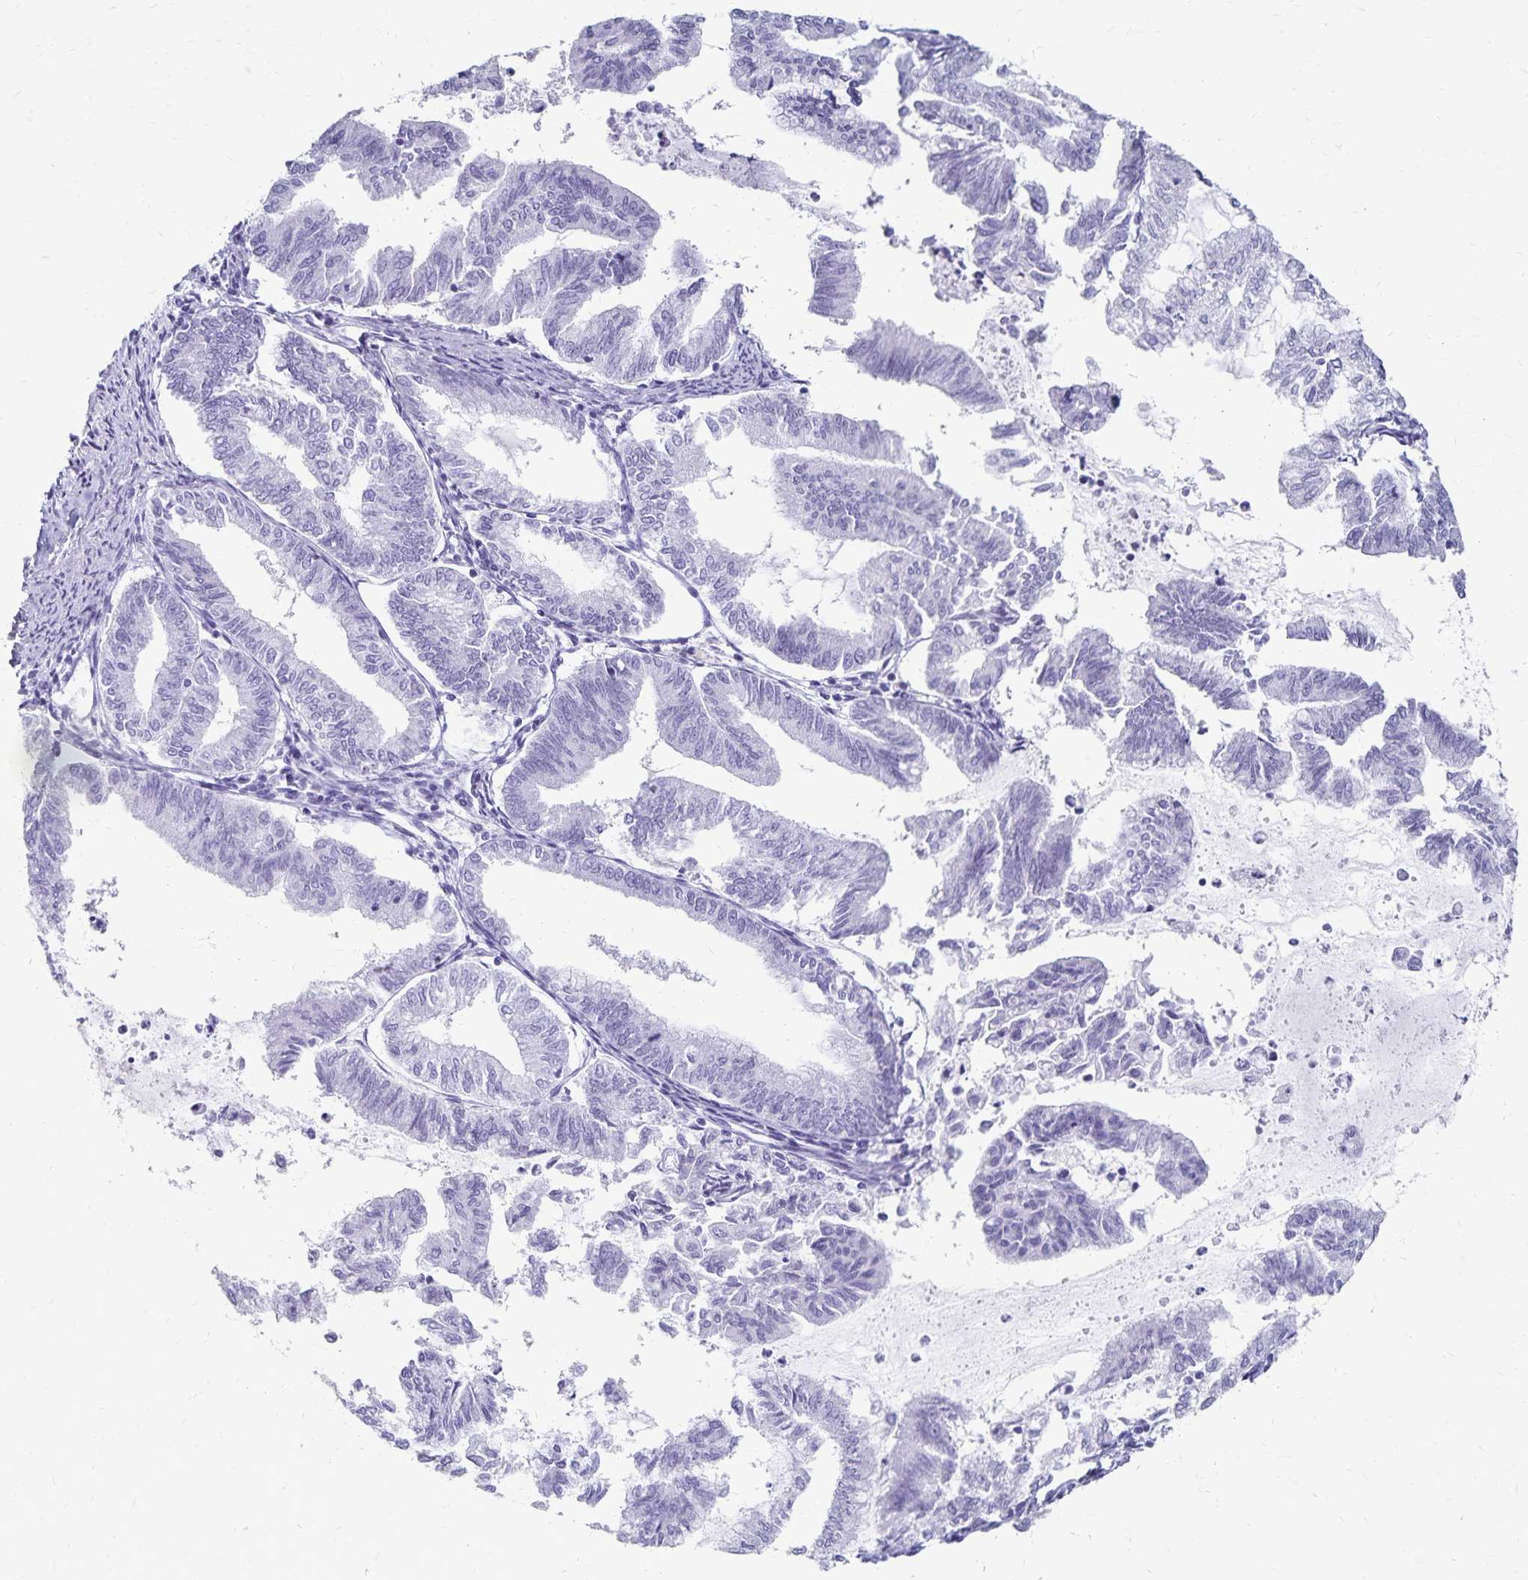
{"staining": {"intensity": "negative", "quantity": "none", "location": "none"}, "tissue": "endometrial cancer", "cell_type": "Tumor cells", "image_type": "cancer", "snomed": [{"axis": "morphology", "description": "Adenocarcinoma, NOS"}, {"axis": "topography", "description": "Endometrium"}], "caption": "High power microscopy micrograph of an IHC histopathology image of endometrial cancer, revealing no significant positivity in tumor cells.", "gene": "GIP", "patient": {"sex": "female", "age": 79}}